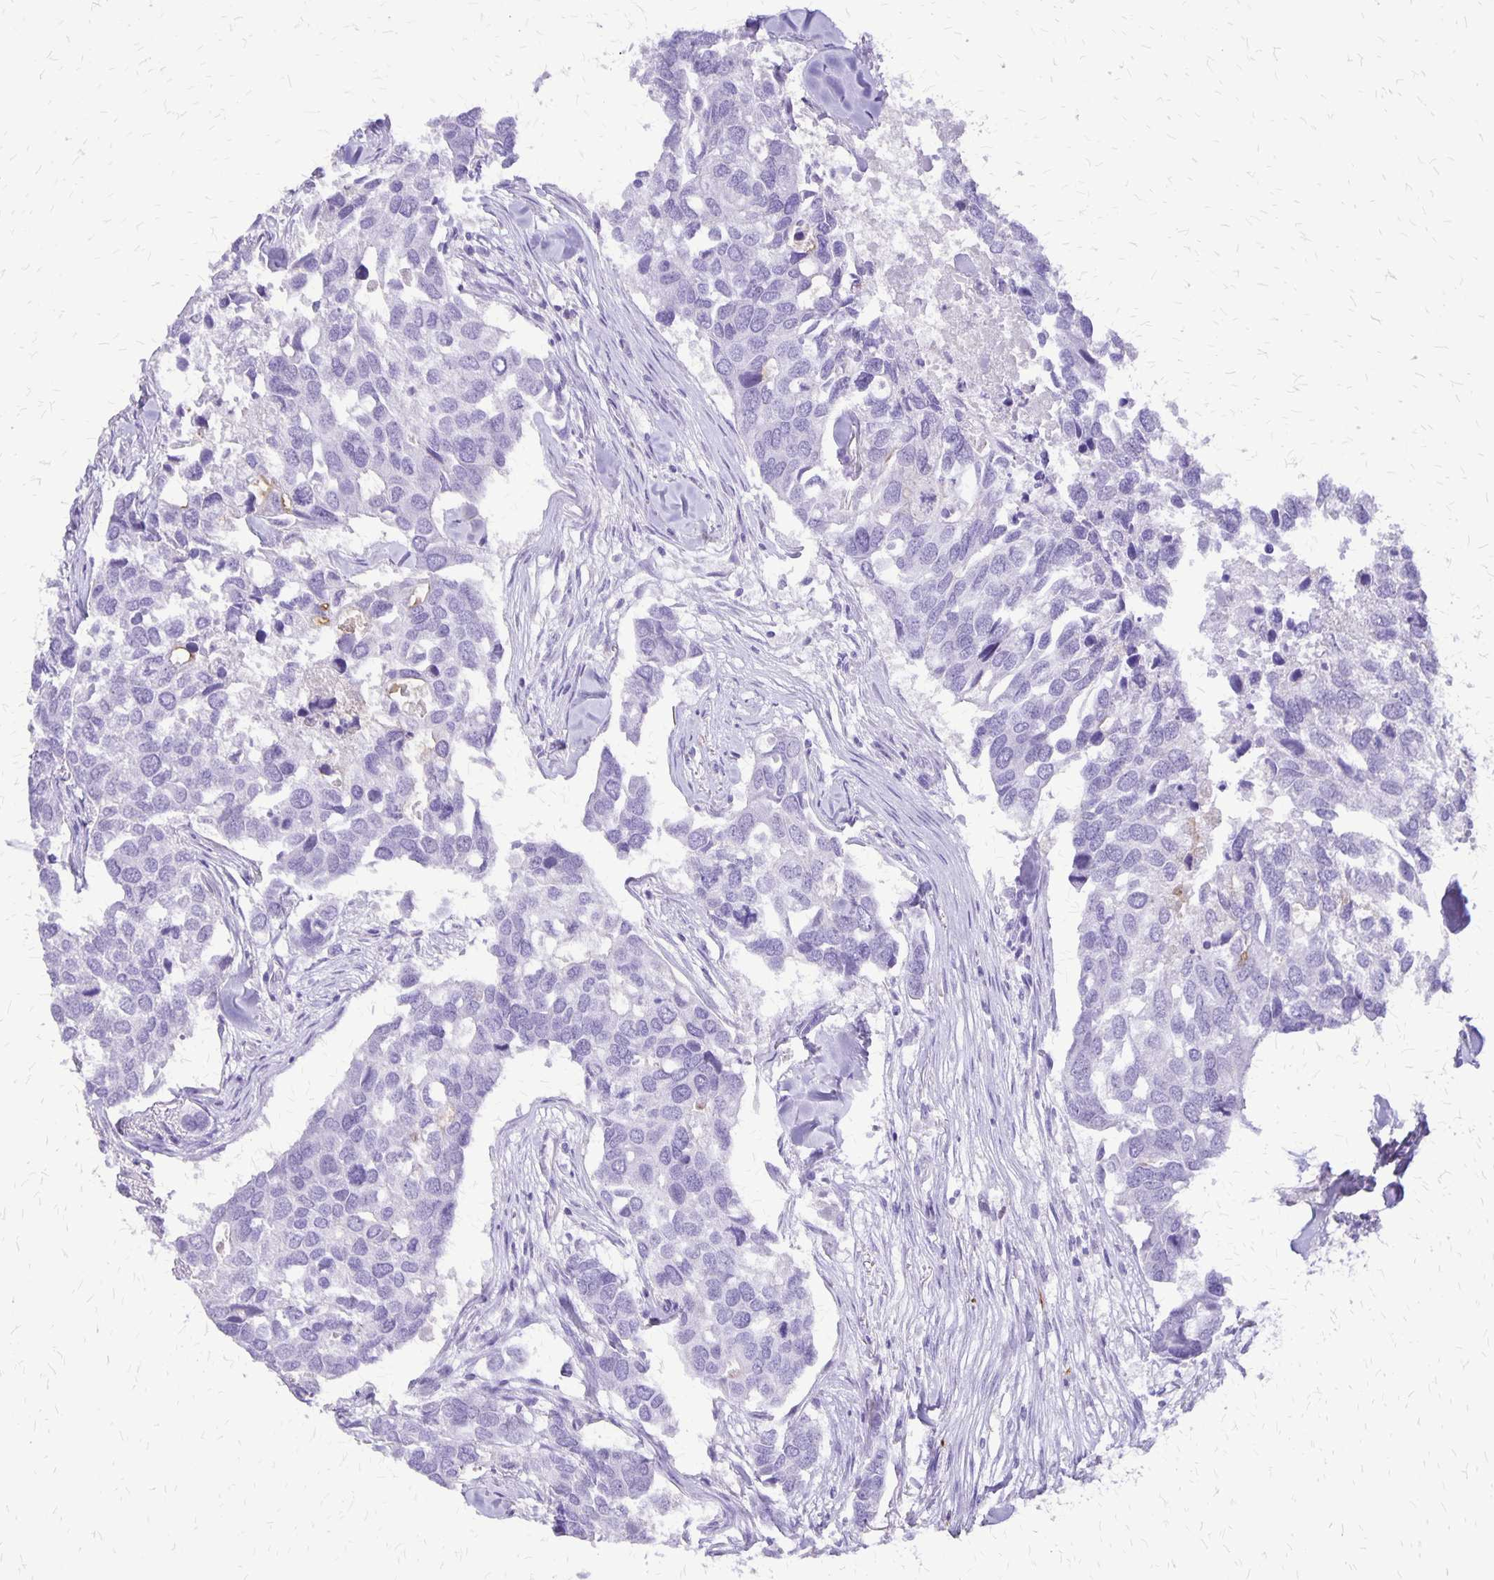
{"staining": {"intensity": "negative", "quantity": "none", "location": "none"}, "tissue": "breast cancer", "cell_type": "Tumor cells", "image_type": "cancer", "snomed": [{"axis": "morphology", "description": "Duct carcinoma"}, {"axis": "topography", "description": "Breast"}], "caption": "The immunohistochemistry photomicrograph has no significant positivity in tumor cells of intraductal carcinoma (breast) tissue. The staining is performed using DAB brown chromogen with nuclei counter-stained in using hematoxylin.", "gene": "SLC13A2", "patient": {"sex": "female", "age": 83}}